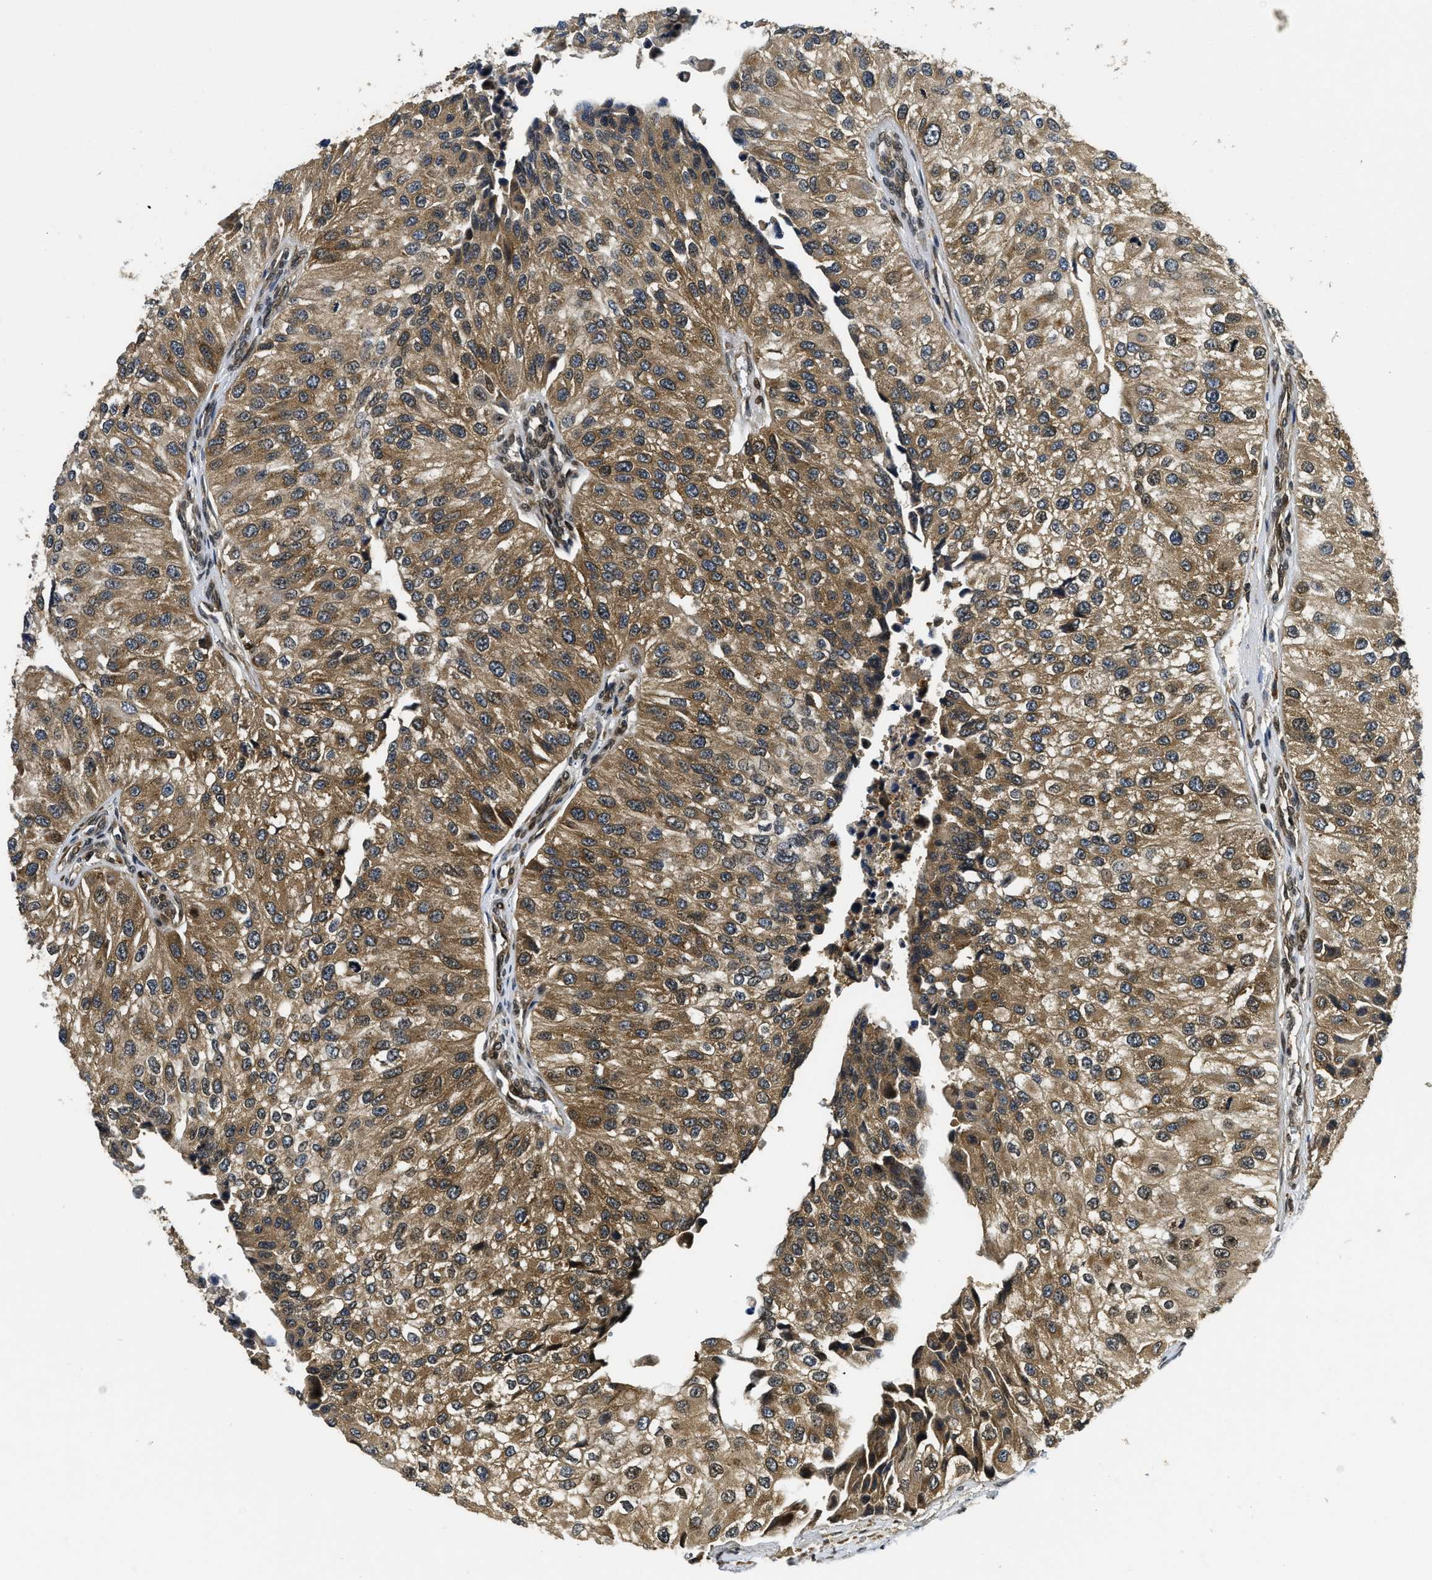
{"staining": {"intensity": "moderate", "quantity": ">75%", "location": "cytoplasmic/membranous"}, "tissue": "urothelial cancer", "cell_type": "Tumor cells", "image_type": "cancer", "snomed": [{"axis": "morphology", "description": "Urothelial carcinoma, High grade"}, {"axis": "topography", "description": "Kidney"}, {"axis": "topography", "description": "Urinary bladder"}], "caption": "IHC staining of urothelial cancer, which reveals medium levels of moderate cytoplasmic/membranous staining in approximately >75% of tumor cells indicating moderate cytoplasmic/membranous protein staining. The staining was performed using DAB (3,3'-diaminobenzidine) (brown) for protein detection and nuclei were counterstained in hematoxylin (blue).", "gene": "ADSL", "patient": {"sex": "male", "age": 77}}